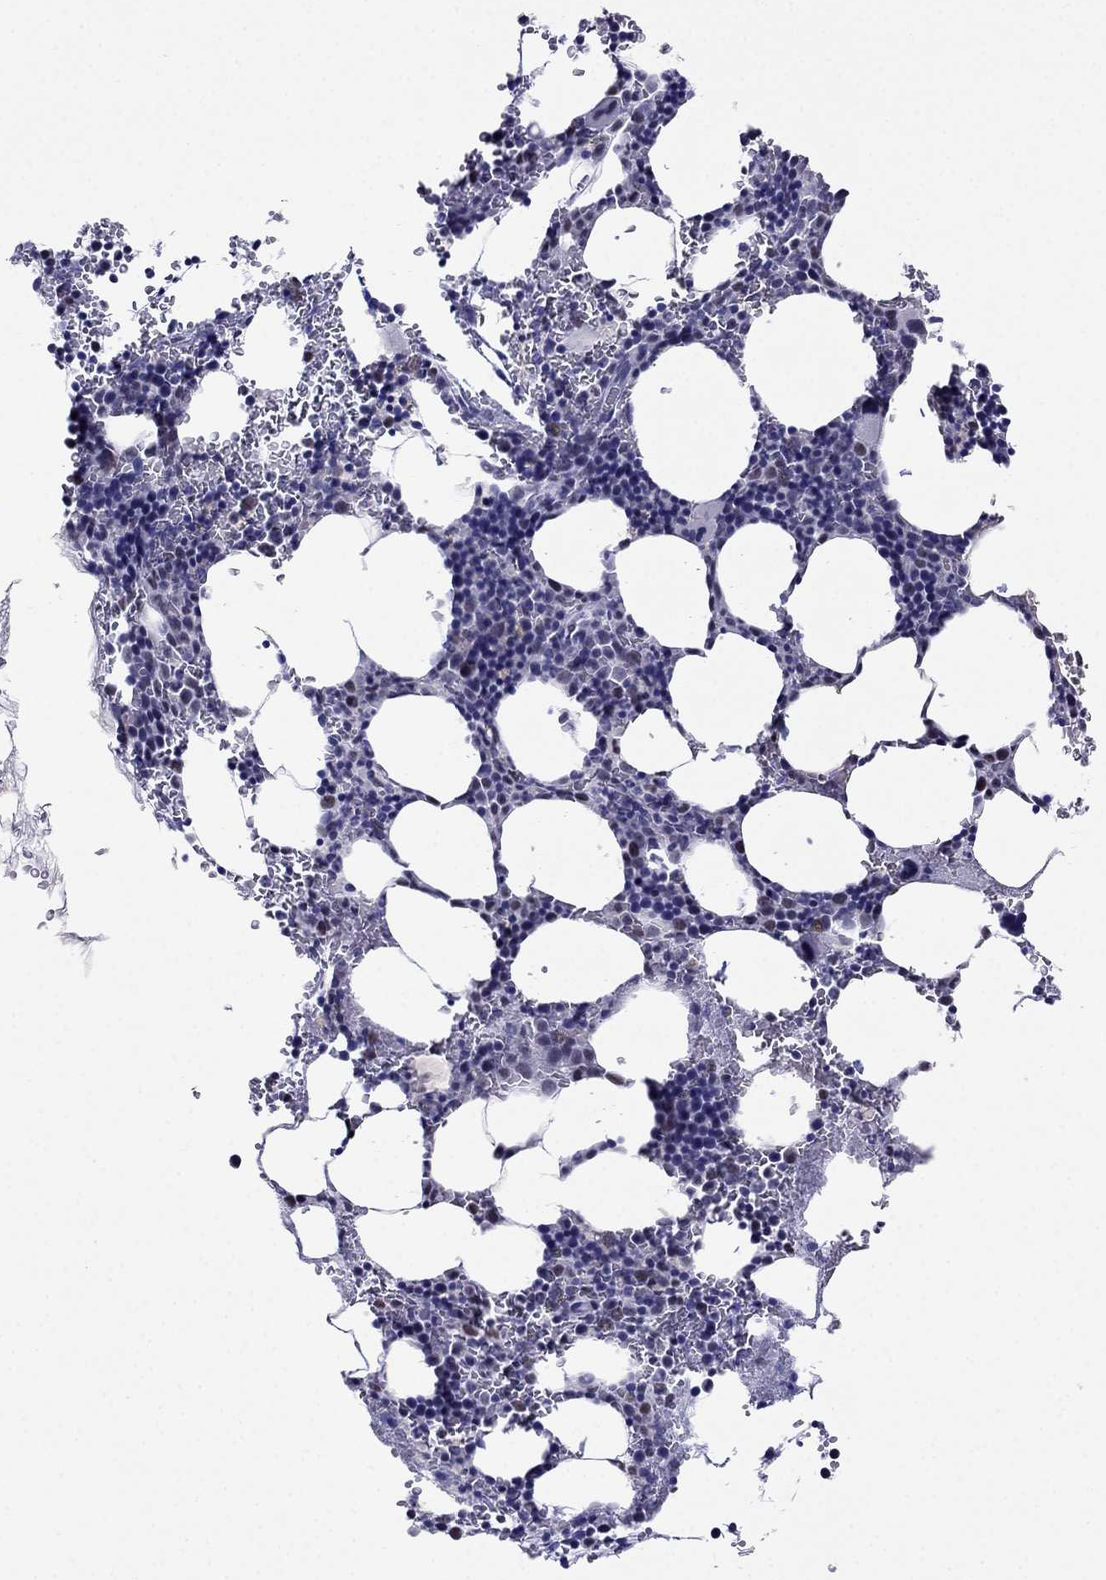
{"staining": {"intensity": "weak", "quantity": "<25%", "location": "nuclear"}, "tissue": "bone marrow", "cell_type": "Hematopoietic cells", "image_type": "normal", "snomed": [{"axis": "morphology", "description": "Normal tissue, NOS"}, {"axis": "topography", "description": "Bone marrow"}], "caption": "The micrograph demonstrates no staining of hematopoietic cells in unremarkable bone marrow.", "gene": "PPM1G", "patient": {"sex": "male", "age": 77}}